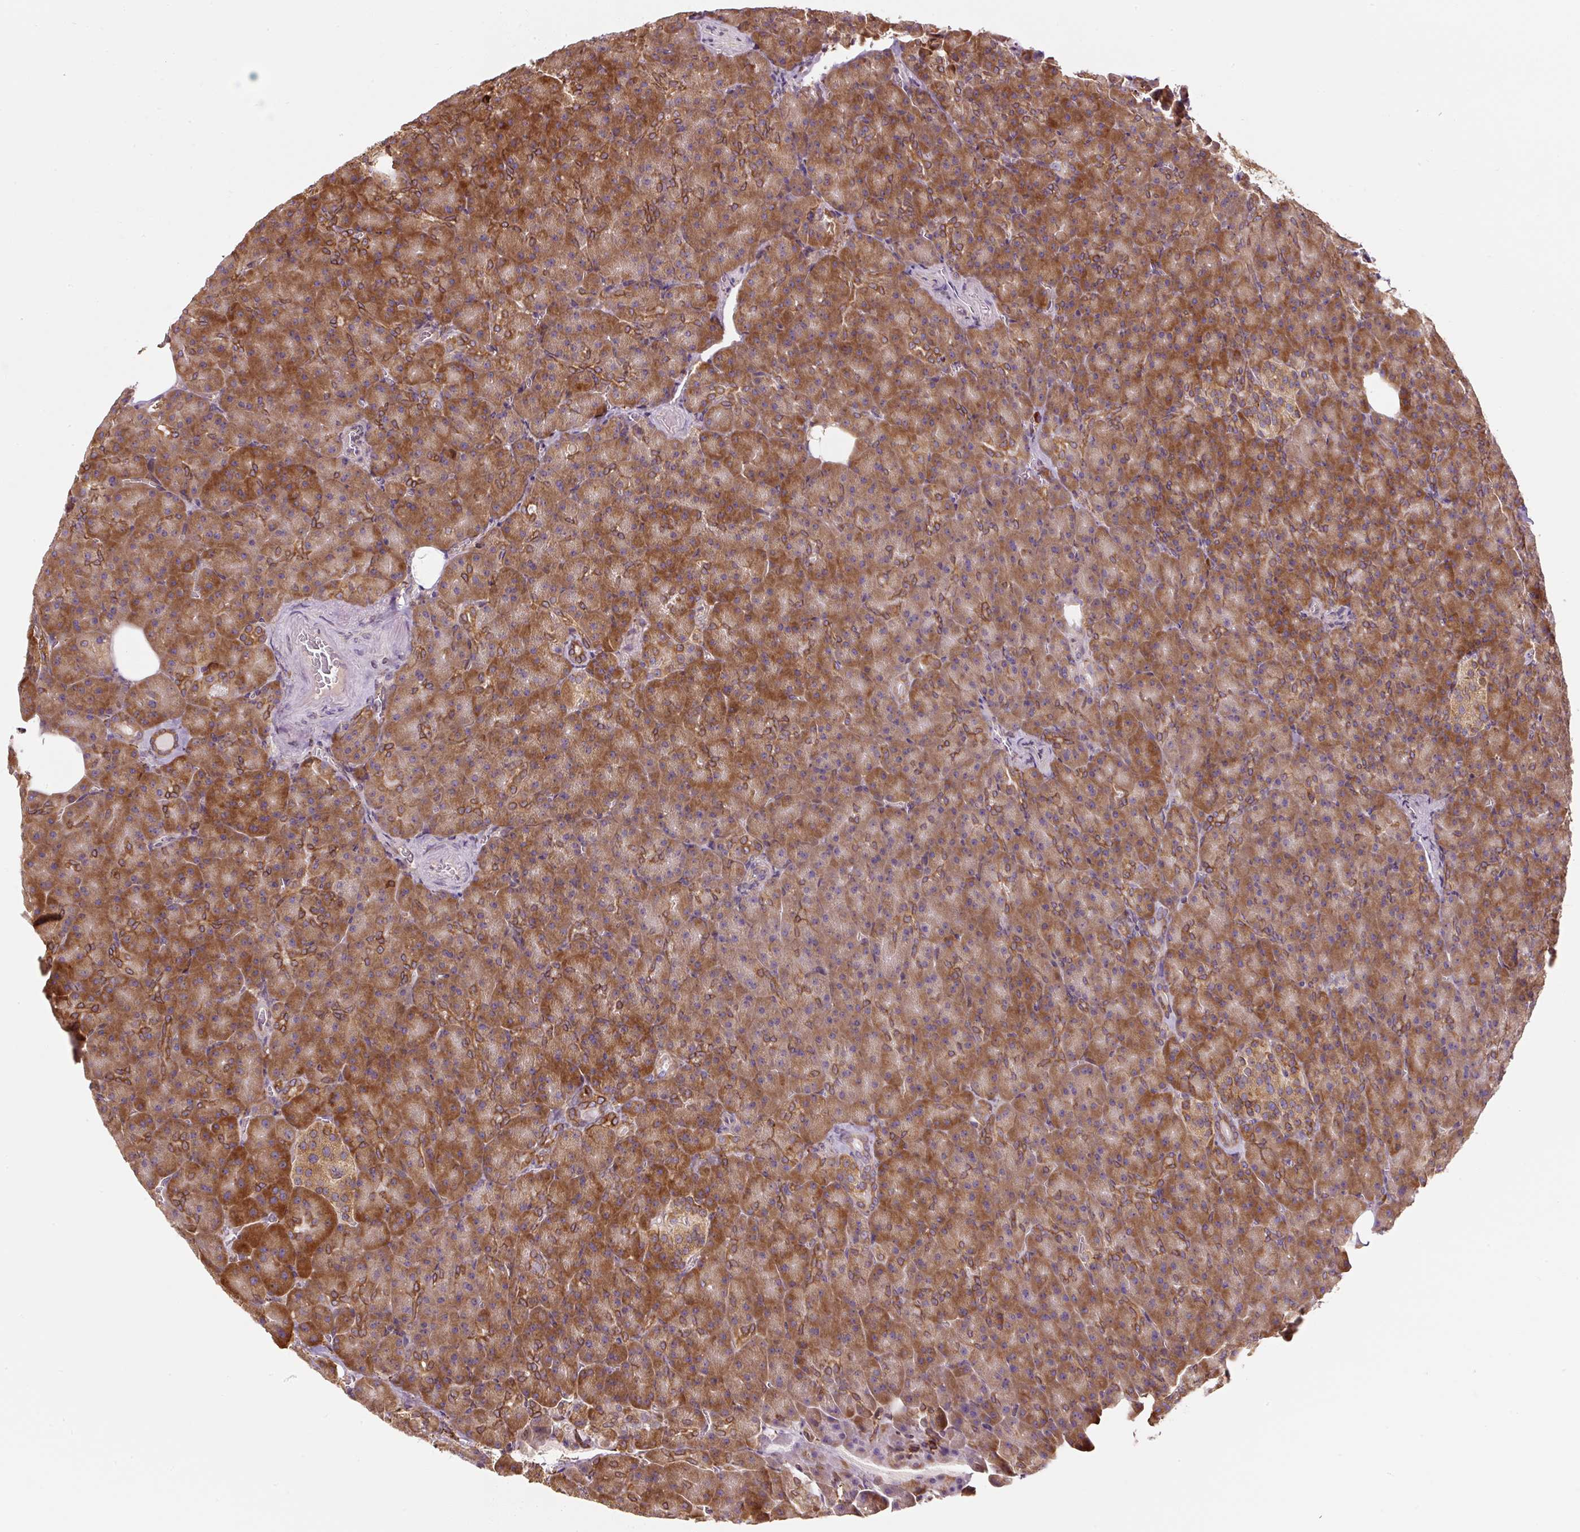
{"staining": {"intensity": "strong", "quantity": ">75%", "location": "cytoplasmic/membranous"}, "tissue": "pancreas", "cell_type": "Exocrine glandular cells", "image_type": "normal", "snomed": [{"axis": "morphology", "description": "Normal tissue, NOS"}, {"axis": "topography", "description": "Pancreas"}], "caption": "Exocrine glandular cells exhibit high levels of strong cytoplasmic/membranous staining in approximately >75% of cells in normal pancreas. (IHC, brightfield microscopy, high magnification).", "gene": "PRKCSH", "patient": {"sex": "female", "age": 74}}